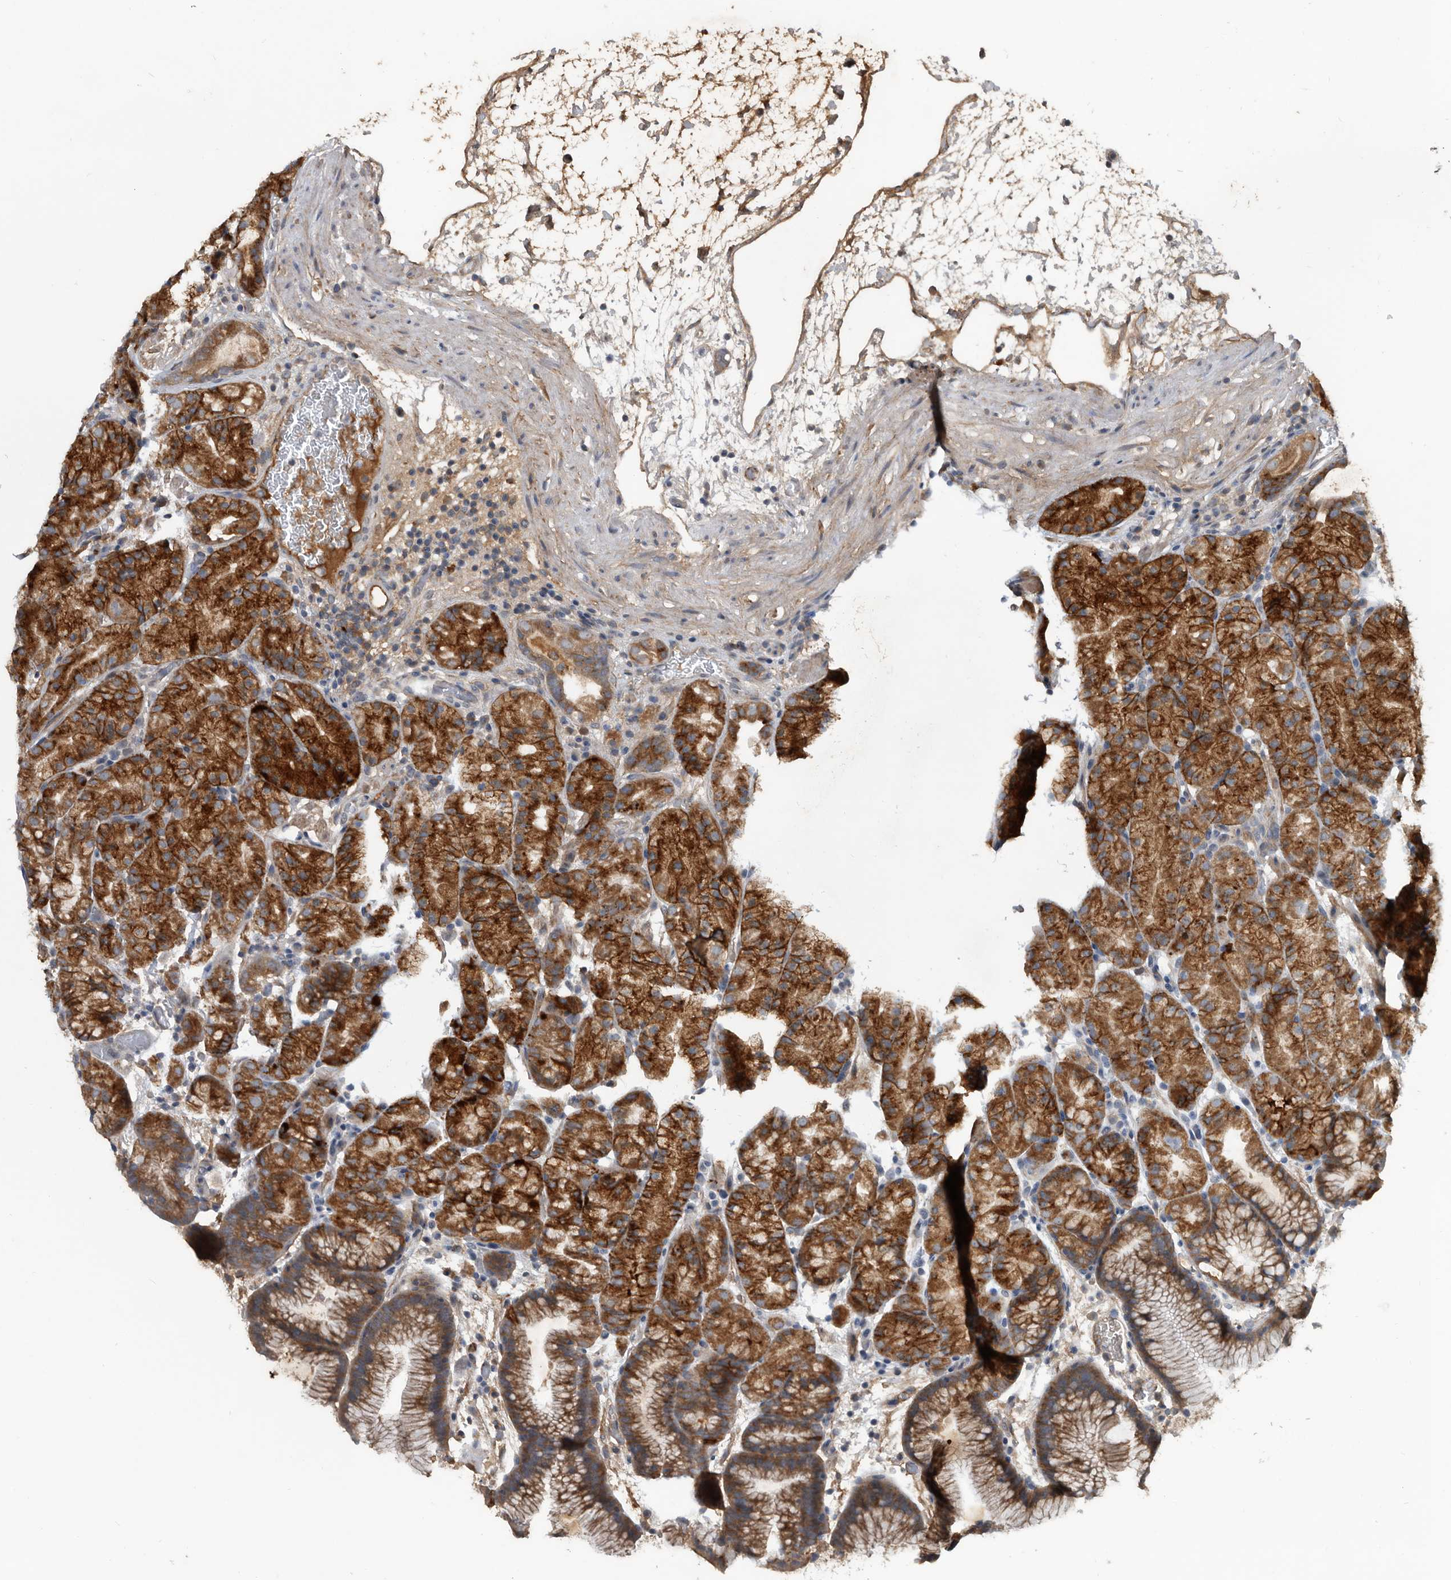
{"staining": {"intensity": "strong", "quantity": ">75%", "location": "cytoplasmic/membranous"}, "tissue": "stomach", "cell_type": "Glandular cells", "image_type": "normal", "snomed": [{"axis": "morphology", "description": "Normal tissue, NOS"}, {"axis": "topography", "description": "Stomach, upper"}], "caption": "Protein staining of normal stomach shows strong cytoplasmic/membranous positivity in approximately >75% of glandular cells.", "gene": "PI15", "patient": {"sex": "male", "age": 48}}